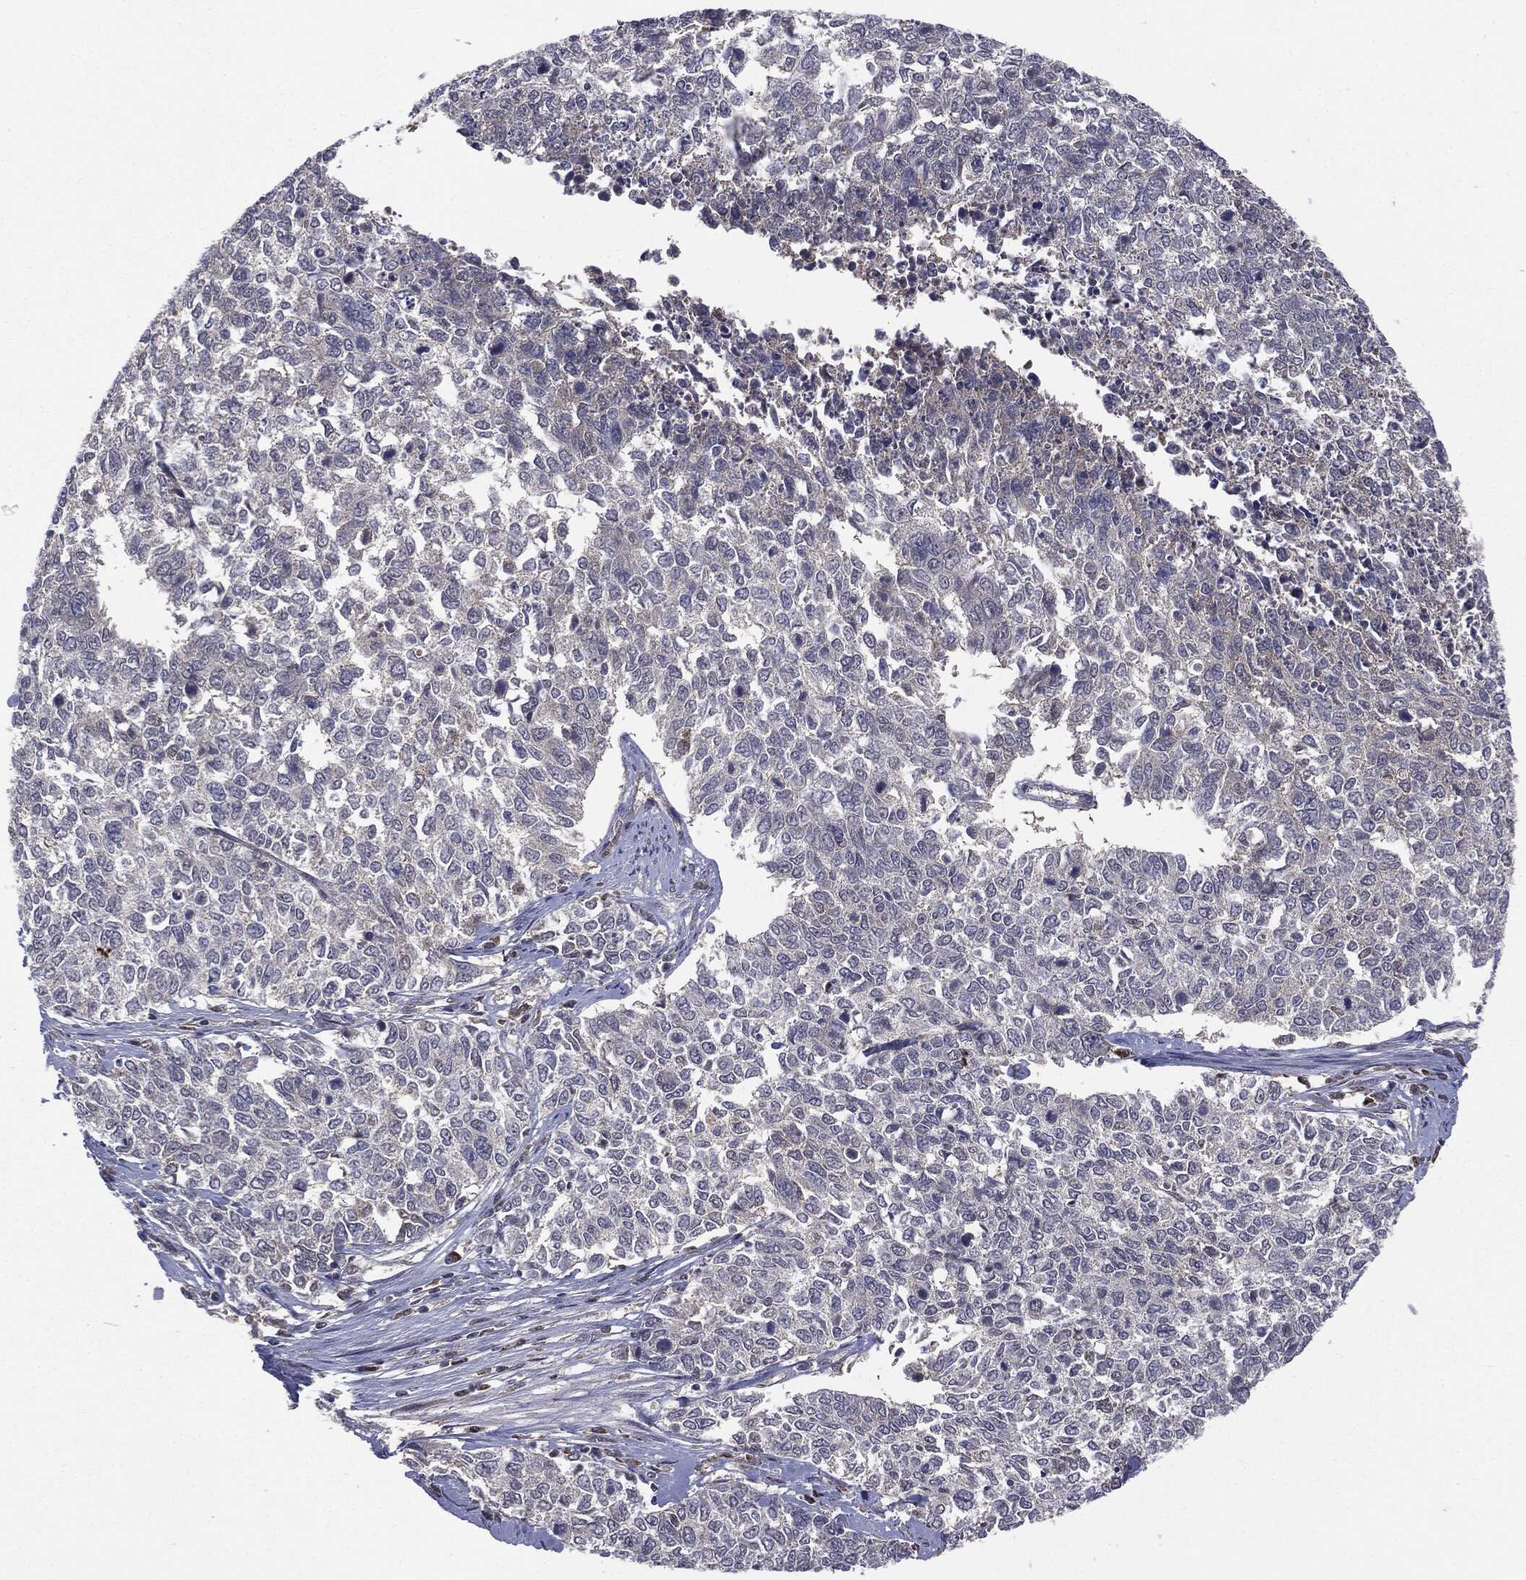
{"staining": {"intensity": "negative", "quantity": "none", "location": "none"}, "tissue": "cervical cancer", "cell_type": "Tumor cells", "image_type": "cancer", "snomed": [{"axis": "morphology", "description": "Adenocarcinoma, NOS"}, {"axis": "topography", "description": "Cervix"}], "caption": "Immunohistochemistry of human cervical cancer (adenocarcinoma) shows no staining in tumor cells.", "gene": "PTPA", "patient": {"sex": "female", "age": 63}}